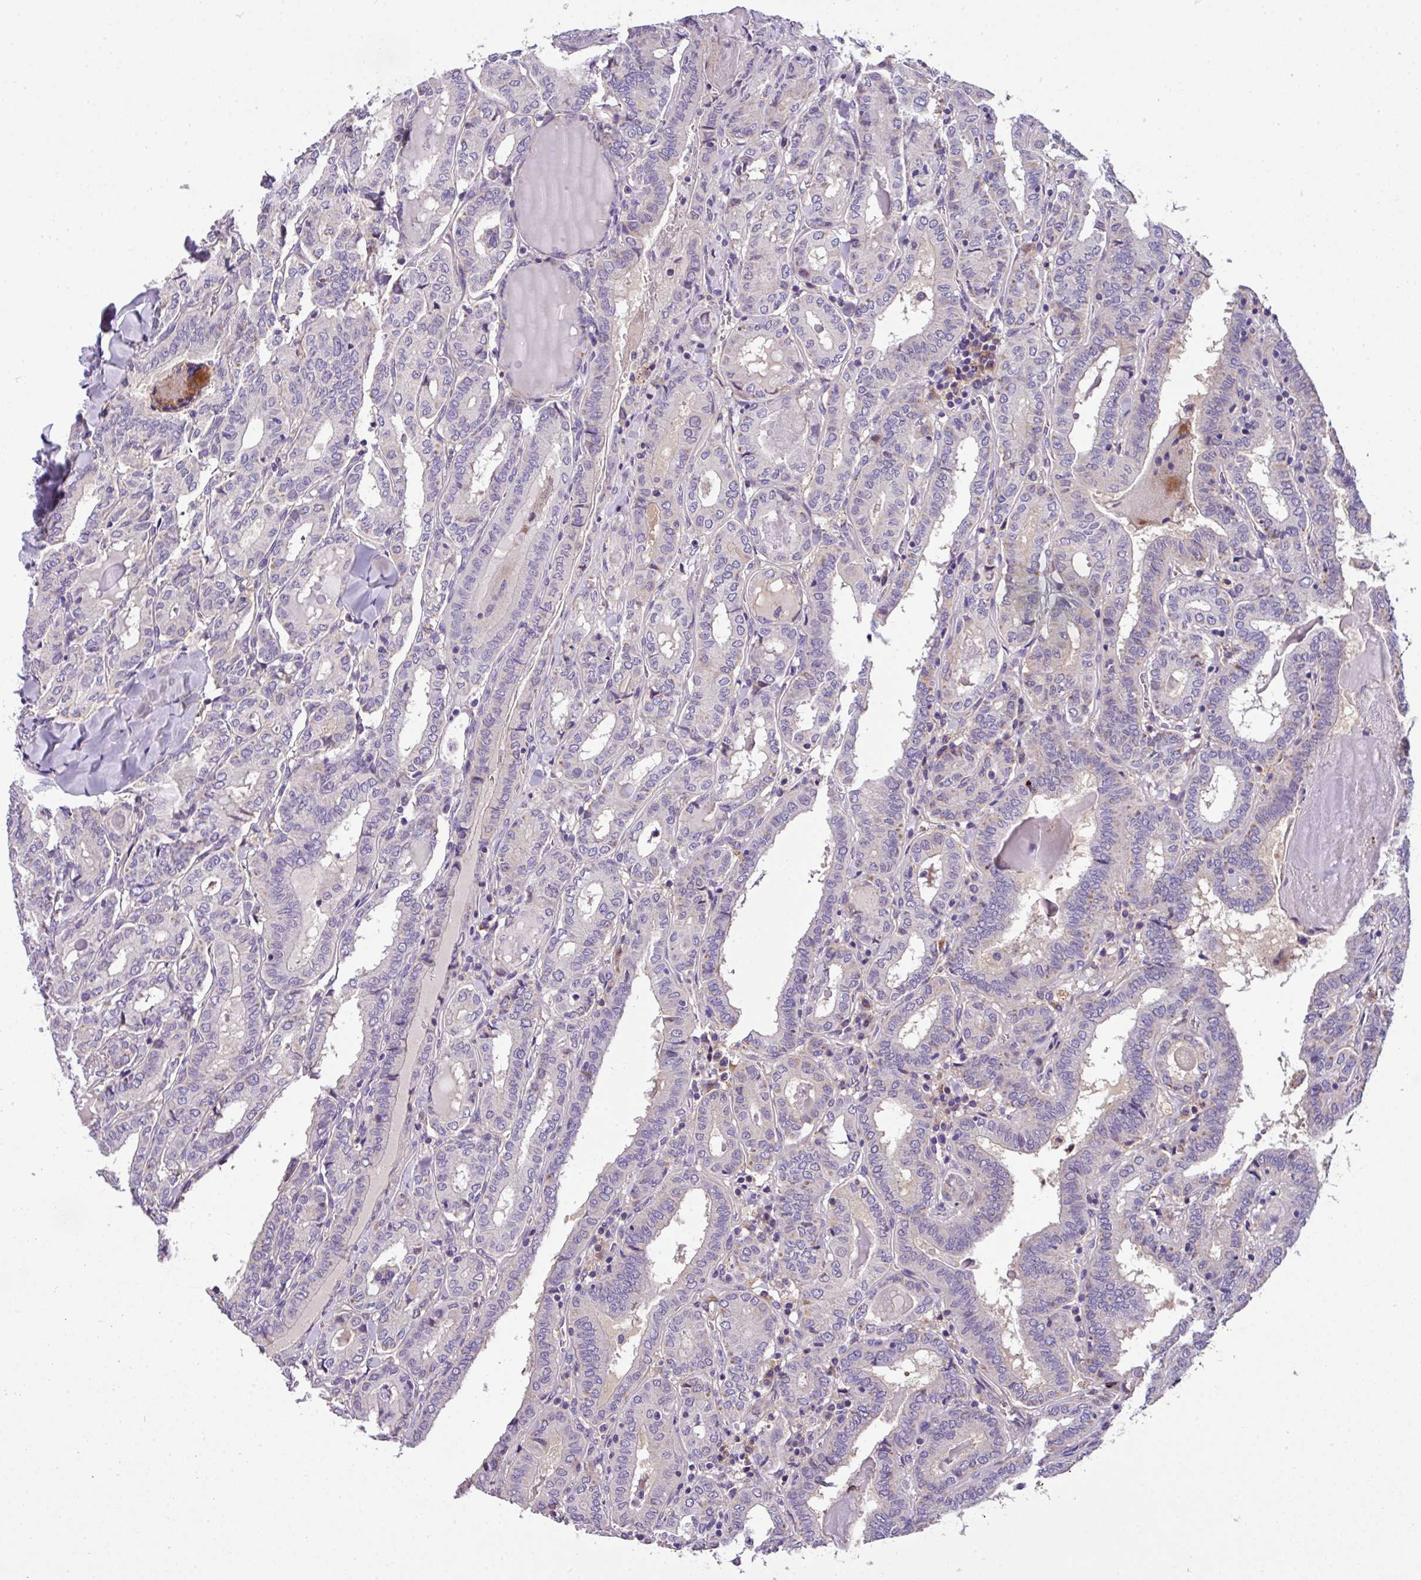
{"staining": {"intensity": "negative", "quantity": "none", "location": "none"}, "tissue": "thyroid cancer", "cell_type": "Tumor cells", "image_type": "cancer", "snomed": [{"axis": "morphology", "description": "Papillary adenocarcinoma, NOS"}, {"axis": "topography", "description": "Thyroid gland"}], "caption": "Tumor cells show no significant protein staining in papillary adenocarcinoma (thyroid).", "gene": "ANXA2R", "patient": {"sex": "female", "age": 72}}